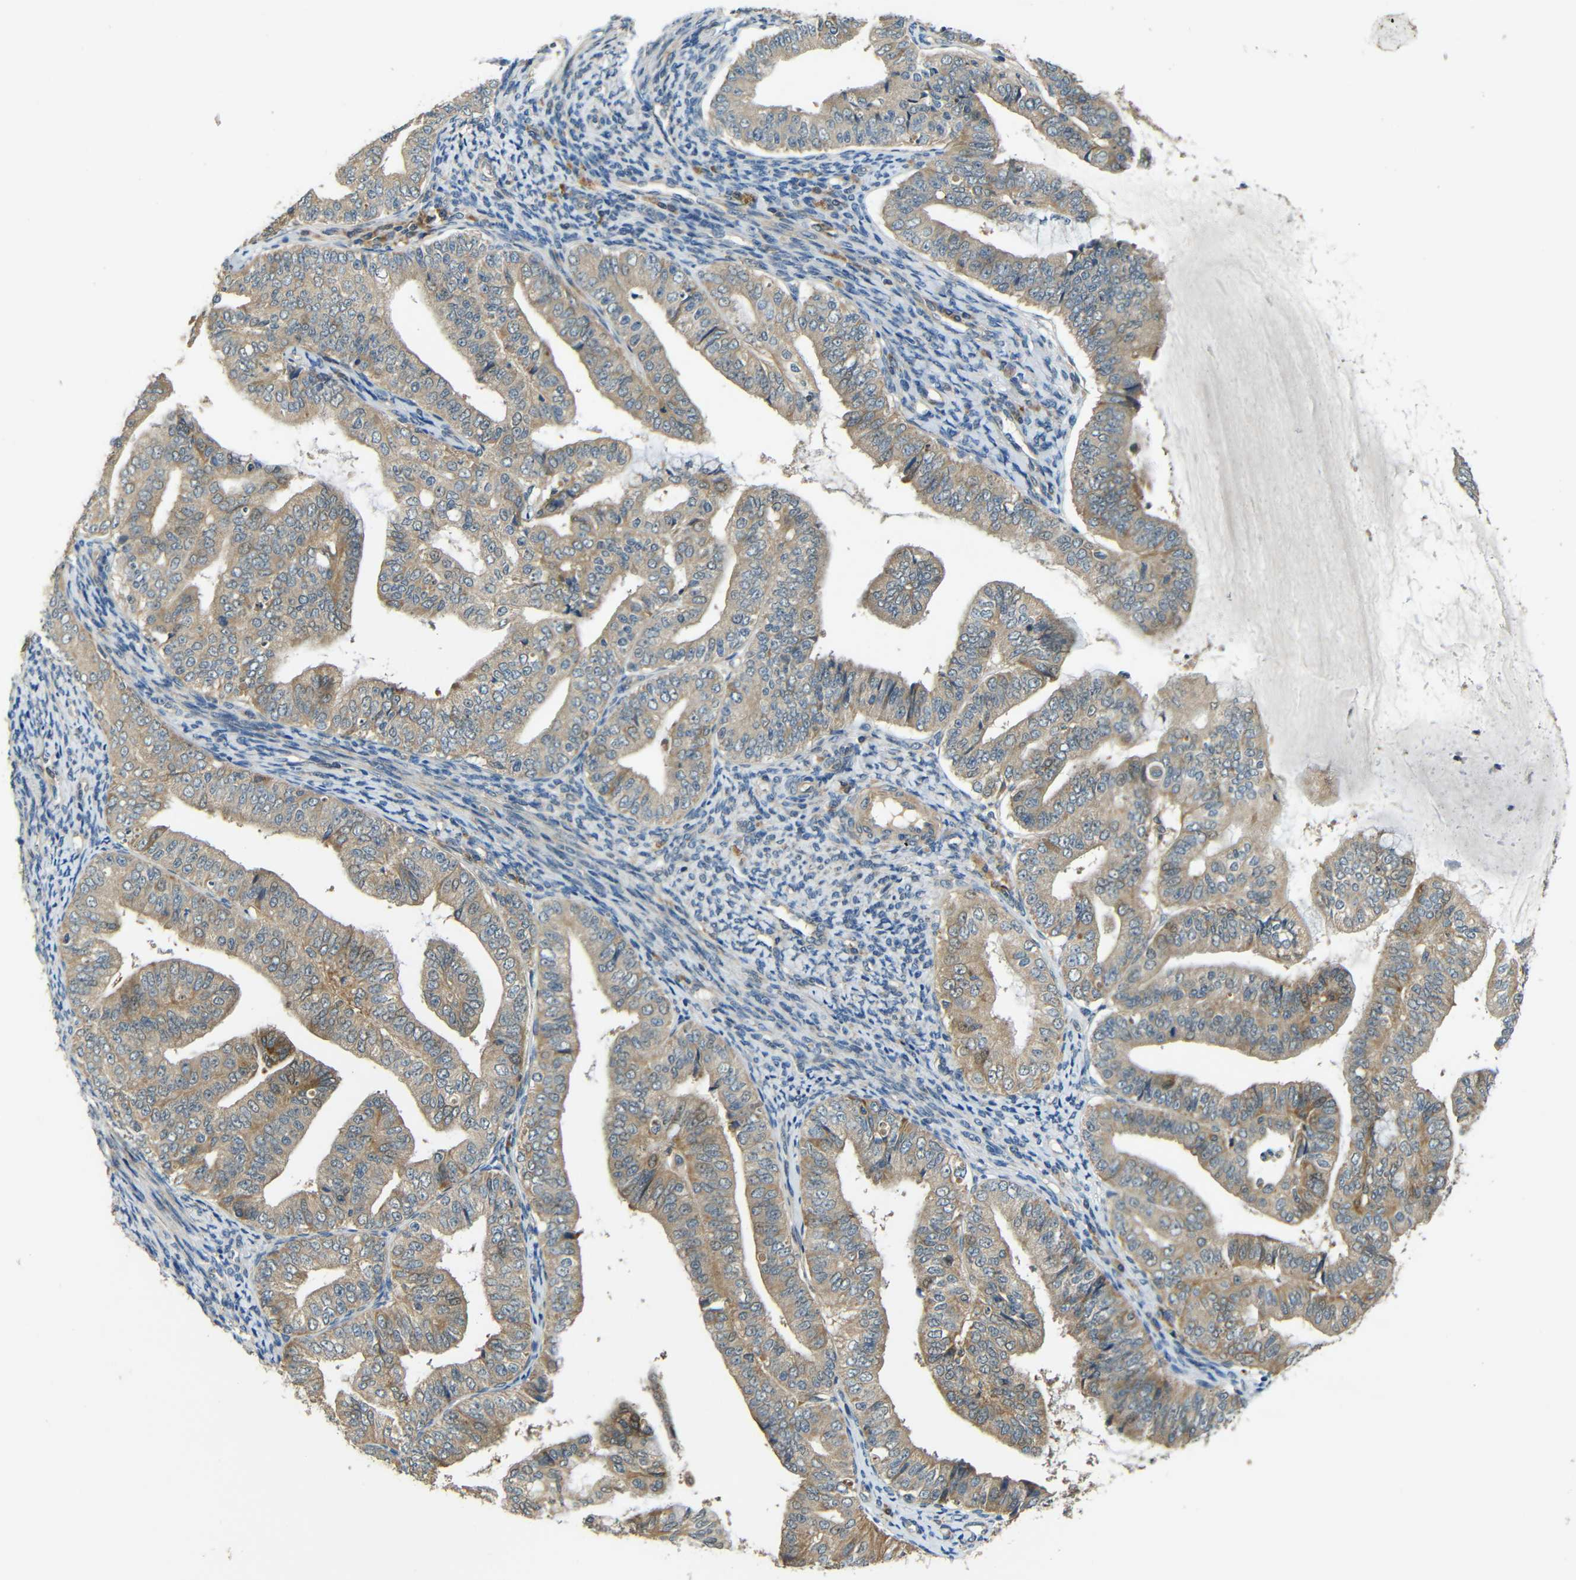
{"staining": {"intensity": "weak", "quantity": ">75%", "location": "cytoplasmic/membranous"}, "tissue": "endometrial cancer", "cell_type": "Tumor cells", "image_type": "cancer", "snomed": [{"axis": "morphology", "description": "Adenocarcinoma, NOS"}, {"axis": "topography", "description": "Endometrium"}], "caption": "Immunohistochemistry (IHC) of endometrial cancer (adenocarcinoma) demonstrates low levels of weak cytoplasmic/membranous positivity in approximately >75% of tumor cells.", "gene": "FNDC3A", "patient": {"sex": "female", "age": 63}}